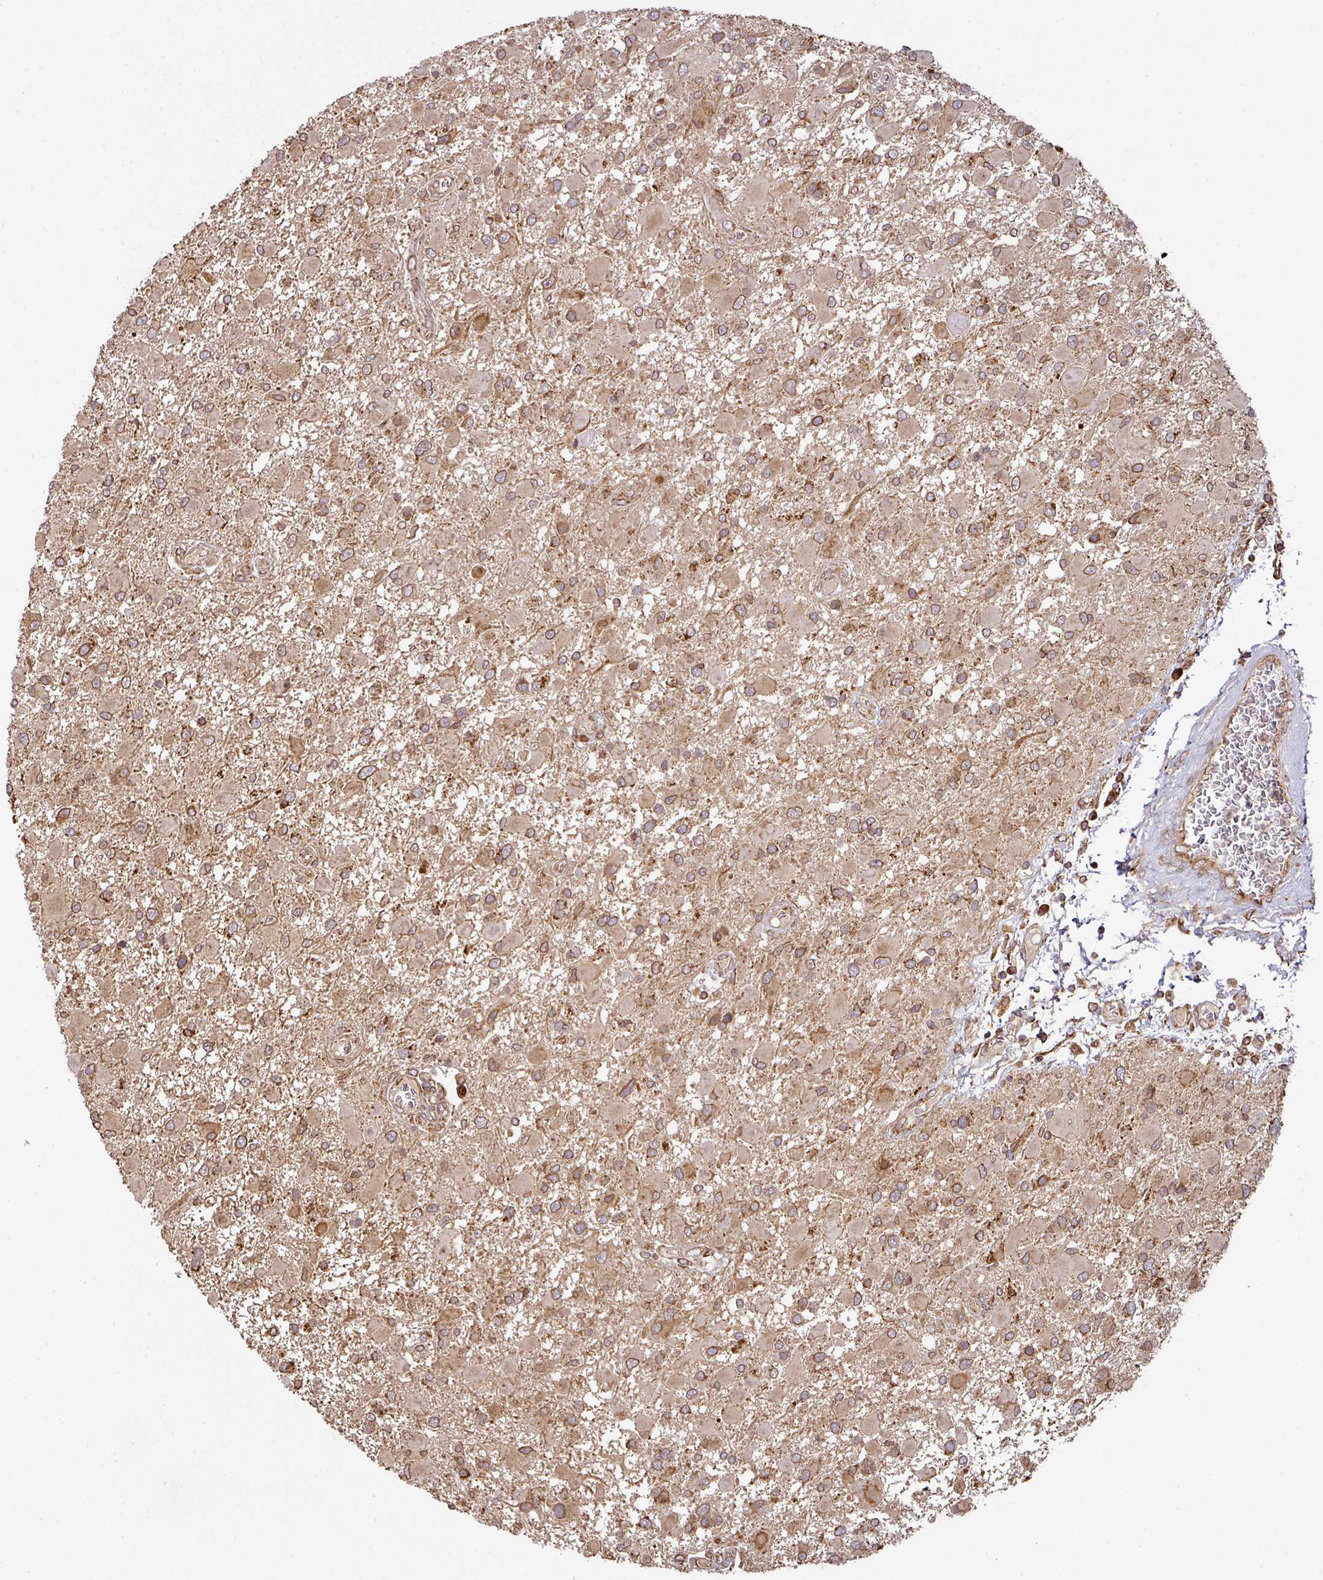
{"staining": {"intensity": "moderate", "quantity": ">75%", "location": "cytoplasmic/membranous"}, "tissue": "glioma", "cell_type": "Tumor cells", "image_type": "cancer", "snomed": [{"axis": "morphology", "description": "Glioma, malignant, High grade"}, {"axis": "topography", "description": "Brain"}], "caption": "Protein positivity by immunohistochemistry (IHC) reveals moderate cytoplasmic/membranous positivity in approximately >75% of tumor cells in malignant glioma (high-grade). Nuclei are stained in blue.", "gene": "TRAP1", "patient": {"sex": "male", "age": 53}}